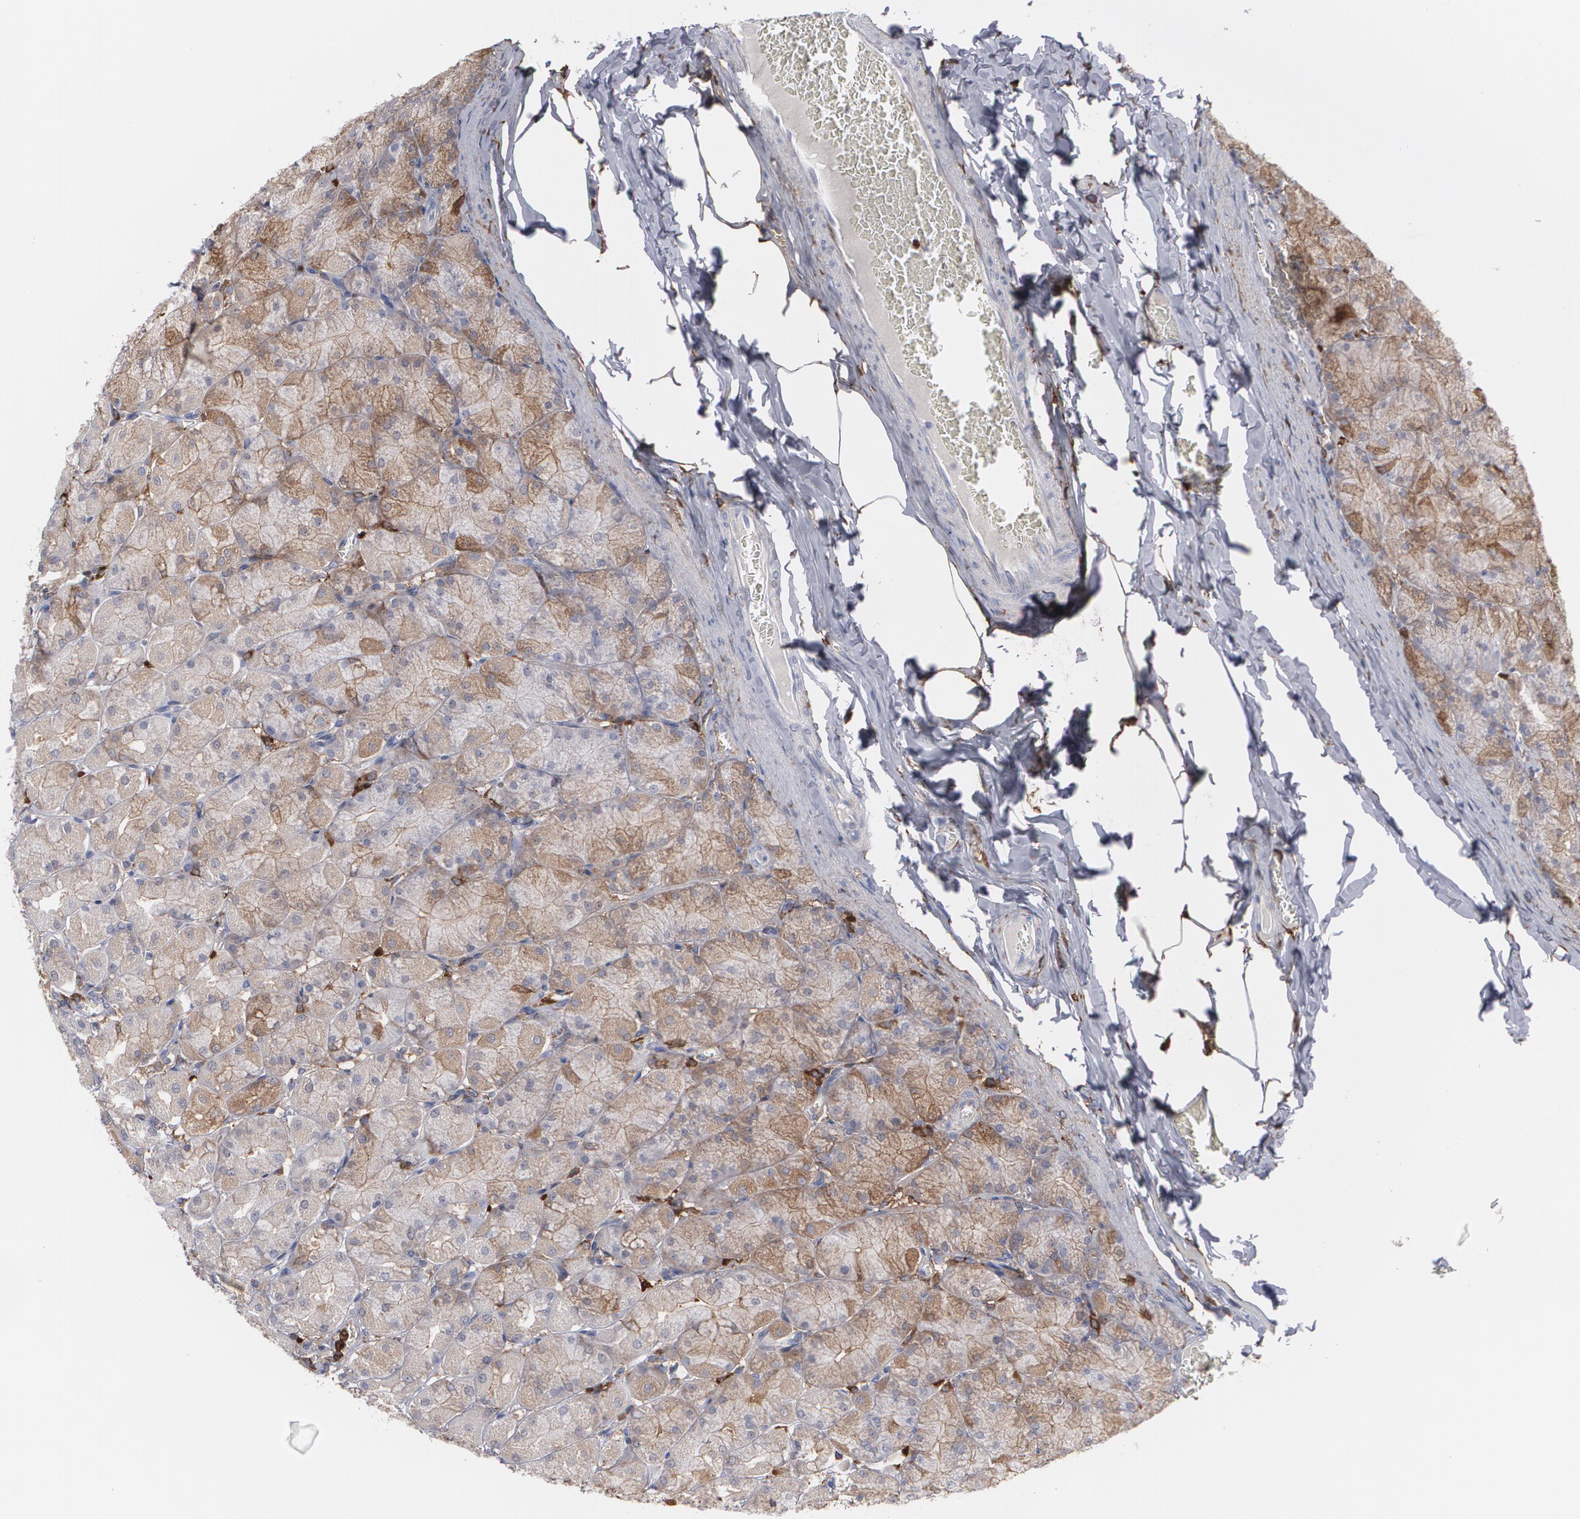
{"staining": {"intensity": "weak", "quantity": "25%-75%", "location": "cytoplasmic/membranous"}, "tissue": "stomach", "cell_type": "Glandular cells", "image_type": "normal", "snomed": [{"axis": "morphology", "description": "Normal tissue, NOS"}, {"axis": "topography", "description": "Stomach, upper"}], "caption": "This photomicrograph shows immunohistochemistry (IHC) staining of benign human stomach, with low weak cytoplasmic/membranous staining in approximately 25%-75% of glandular cells.", "gene": "ODC1", "patient": {"sex": "female", "age": 56}}